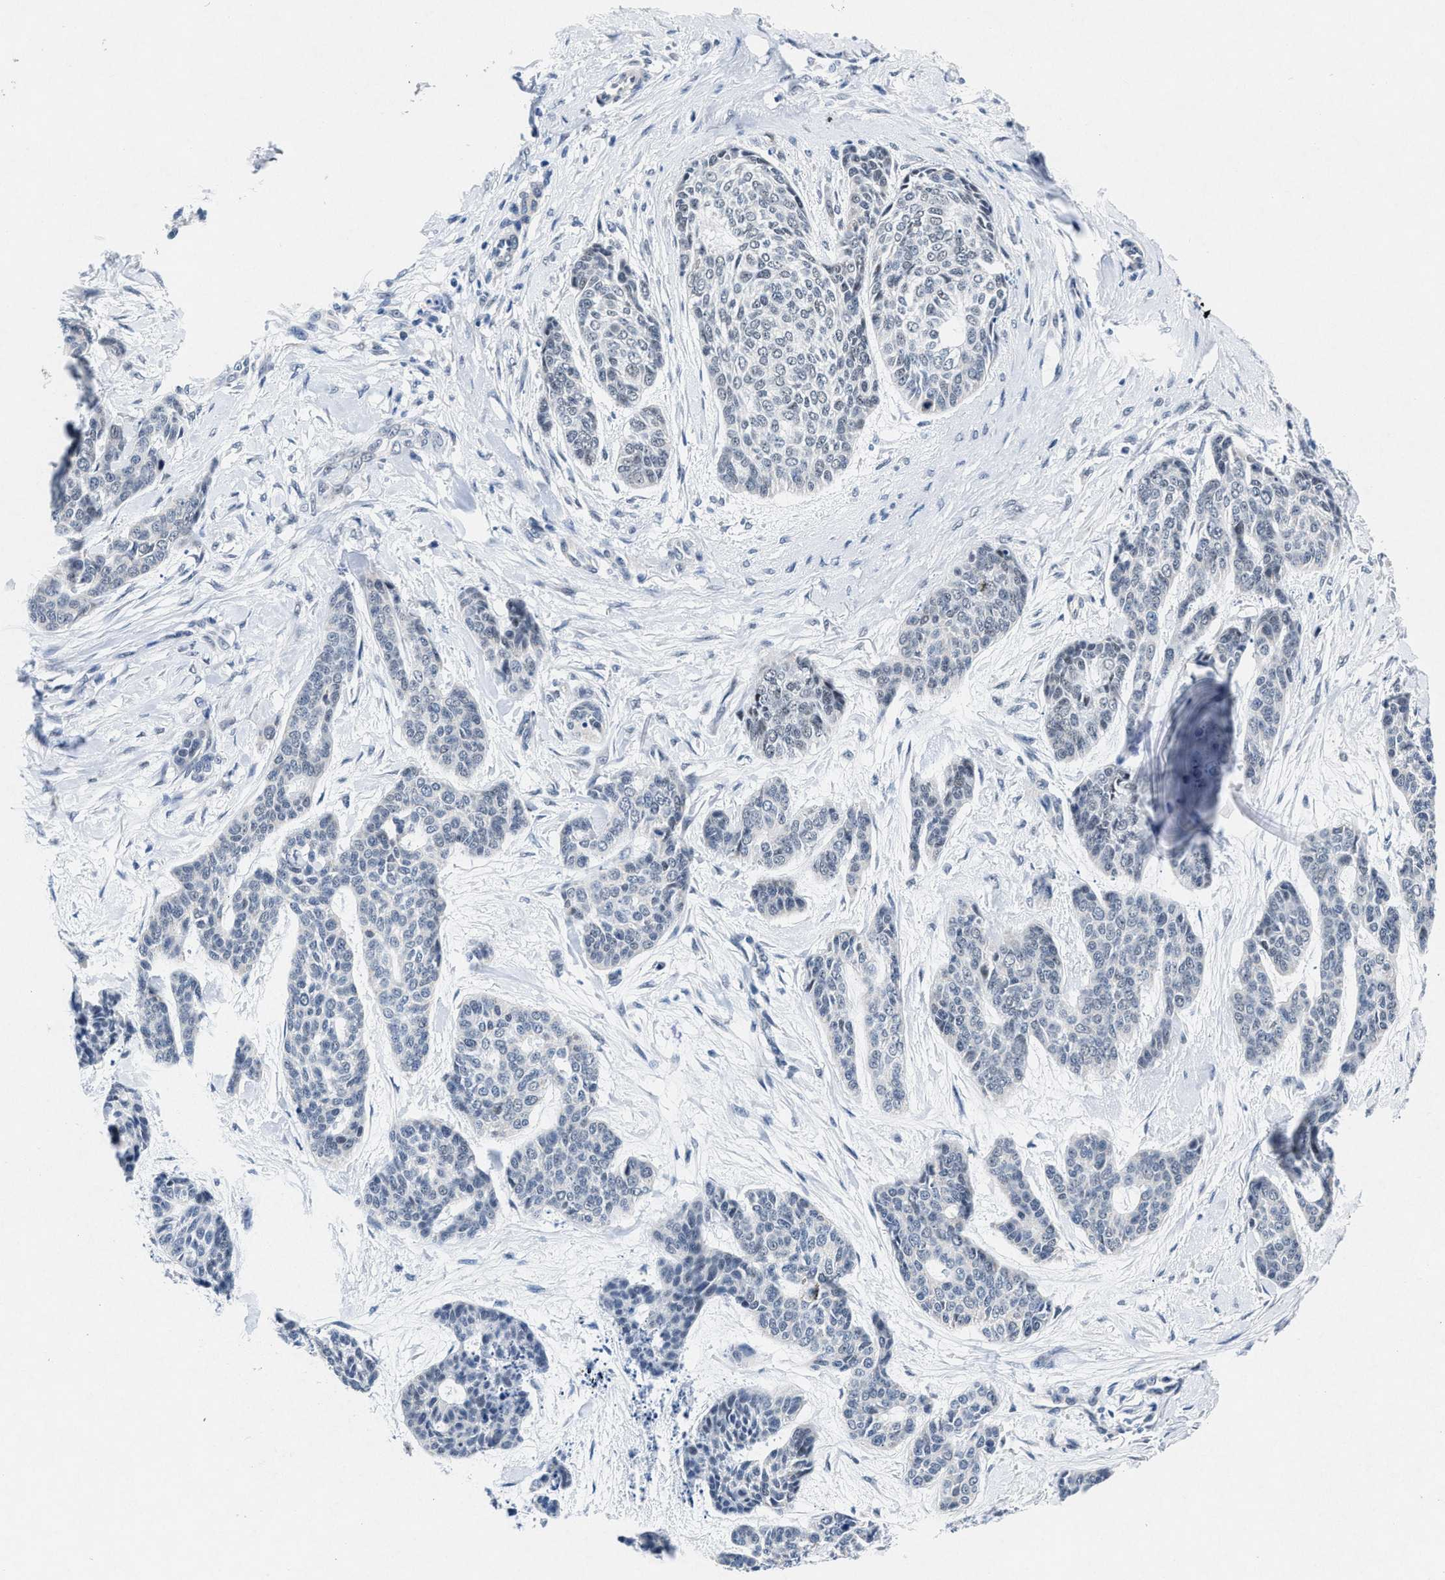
{"staining": {"intensity": "negative", "quantity": "none", "location": "none"}, "tissue": "skin cancer", "cell_type": "Tumor cells", "image_type": "cancer", "snomed": [{"axis": "morphology", "description": "Basal cell carcinoma"}, {"axis": "topography", "description": "Skin"}], "caption": "IHC photomicrograph of neoplastic tissue: human basal cell carcinoma (skin) stained with DAB demonstrates no significant protein expression in tumor cells.", "gene": "ID3", "patient": {"sex": "female", "age": 64}}